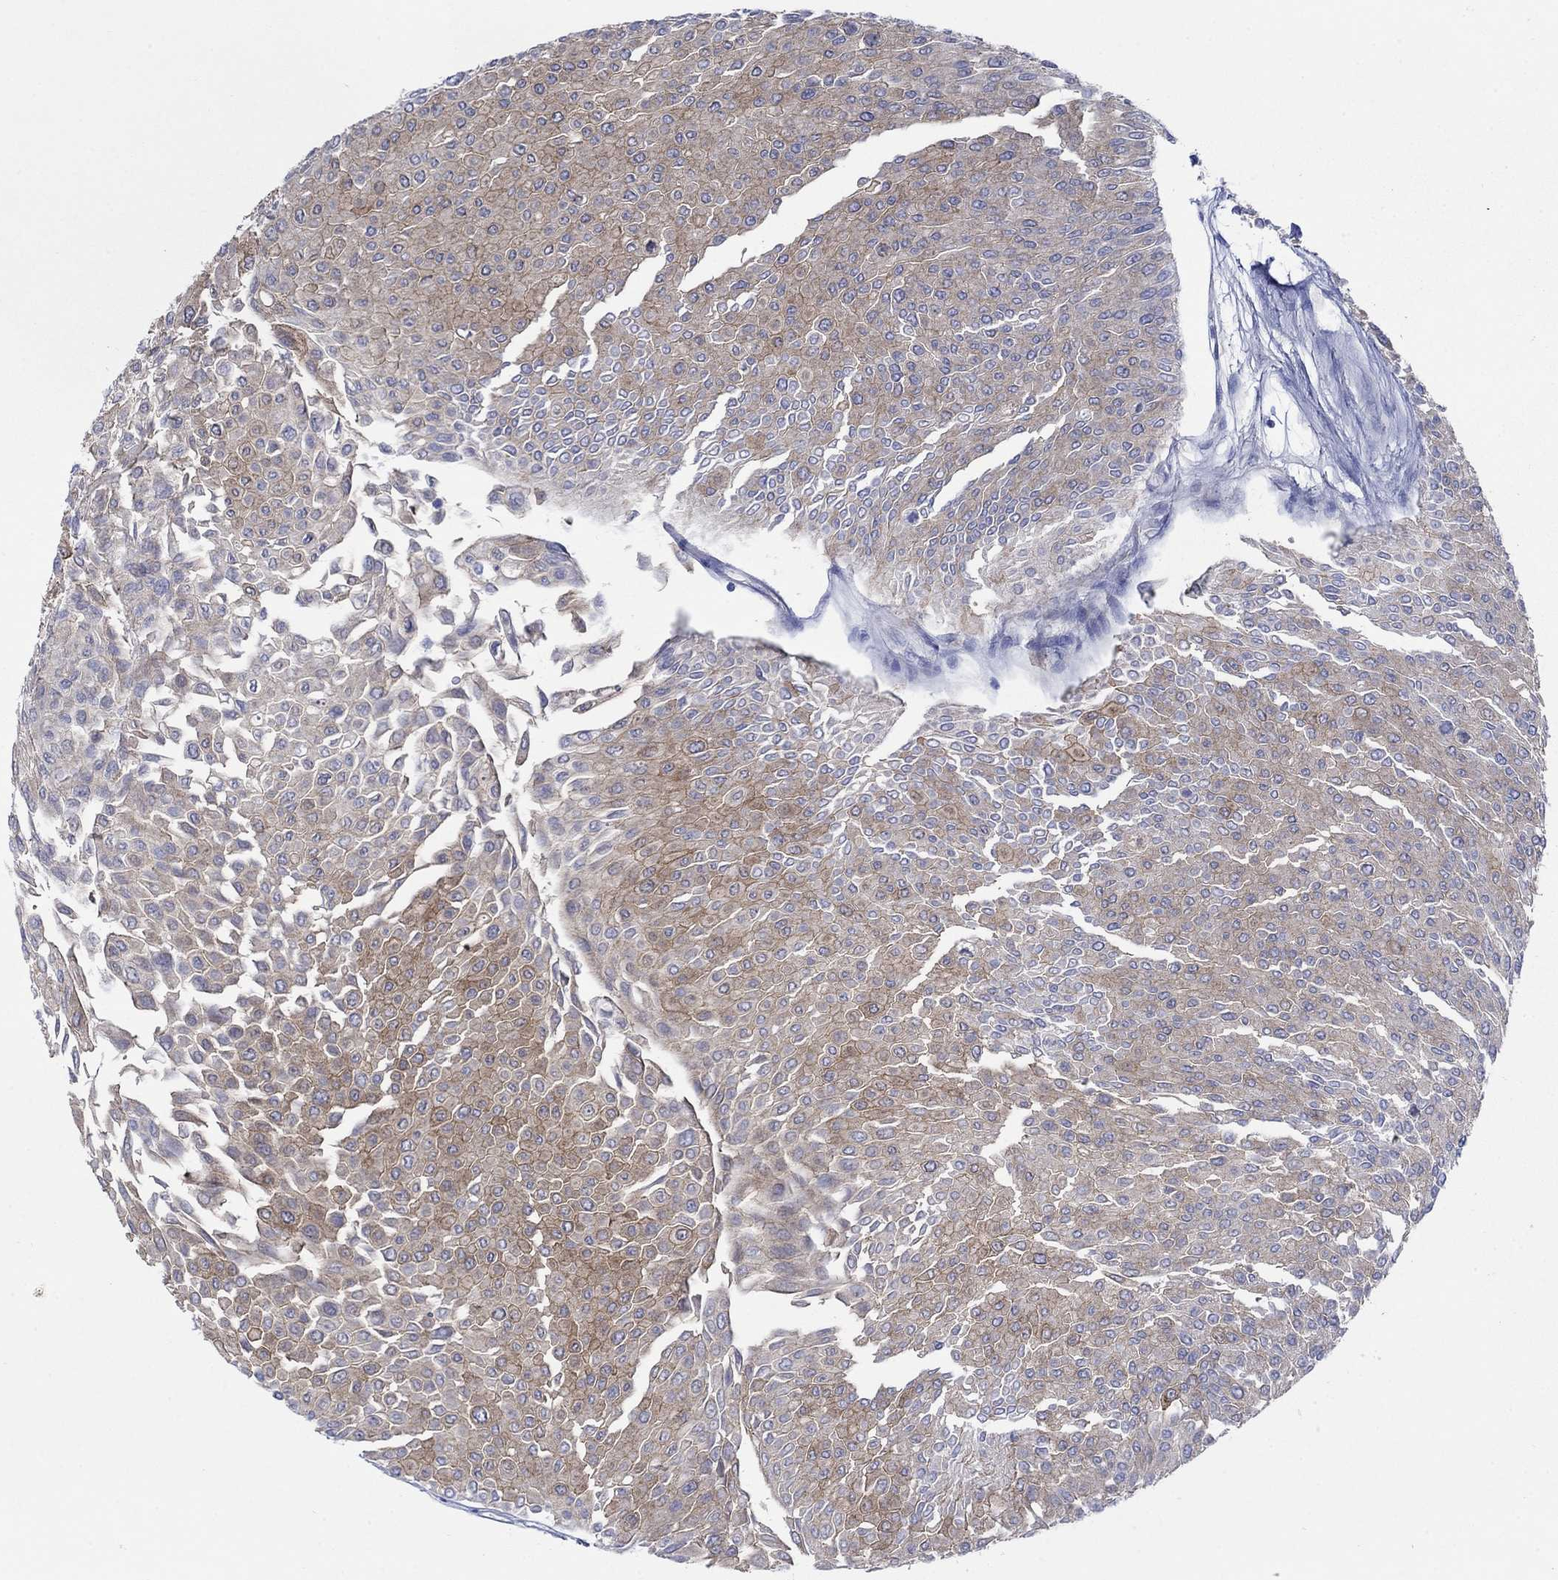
{"staining": {"intensity": "weak", "quantity": "25%-75%", "location": "cytoplasmic/membranous"}, "tissue": "urothelial cancer", "cell_type": "Tumor cells", "image_type": "cancer", "snomed": [{"axis": "morphology", "description": "Urothelial carcinoma, Low grade"}, {"axis": "topography", "description": "Urinary bladder"}], "caption": "This histopathology image demonstrates urothelial cancer stained with immunohistochemistry (IHC) to label a protein in brown. The cytoplasmic/membranous of tumor cells show weak positivity for the protein. Nuclei are counter-stained blue.", "gene": "TRIM16", "patient": {"sex": "male", "age": 67}}